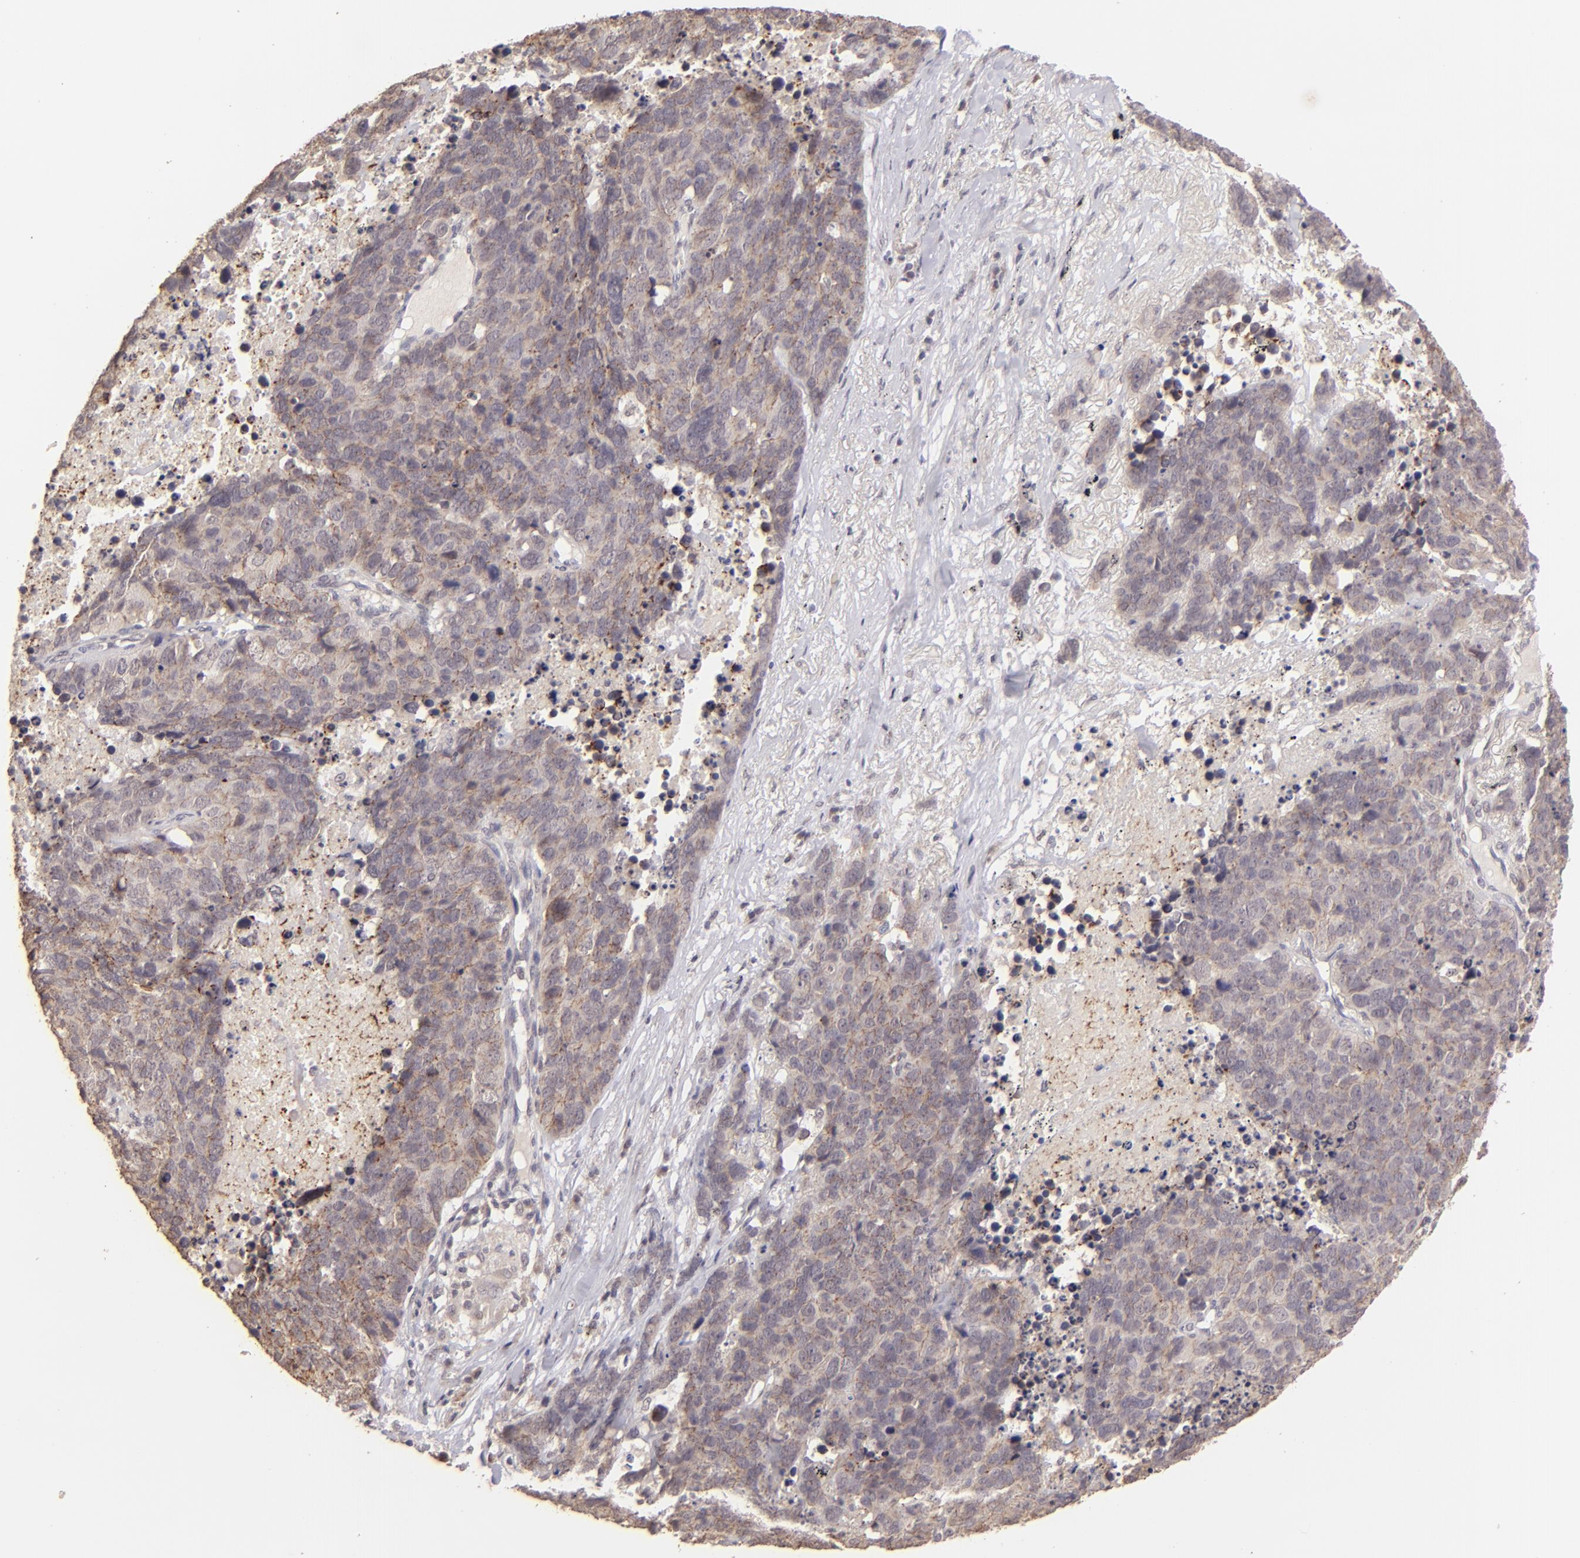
{"staining": {"intensity": "weak", "quantity": "<25%", "location": "cytoplasmic/membranous"}, "tissue": "lung cancer", "cell_type": "Tumor cells", "image_type": "cancer", "snomed": [{"axis": "morphology", "description": "Carcinoid, malignant, NOS"}, {"axis": "topography", "description": "Lung"}], "caption": "Image shows no protein staining in tumor cells of lung cancer tissue.", "gene": "CLDN1", "patient": {"sex": "male", "age": 60}}